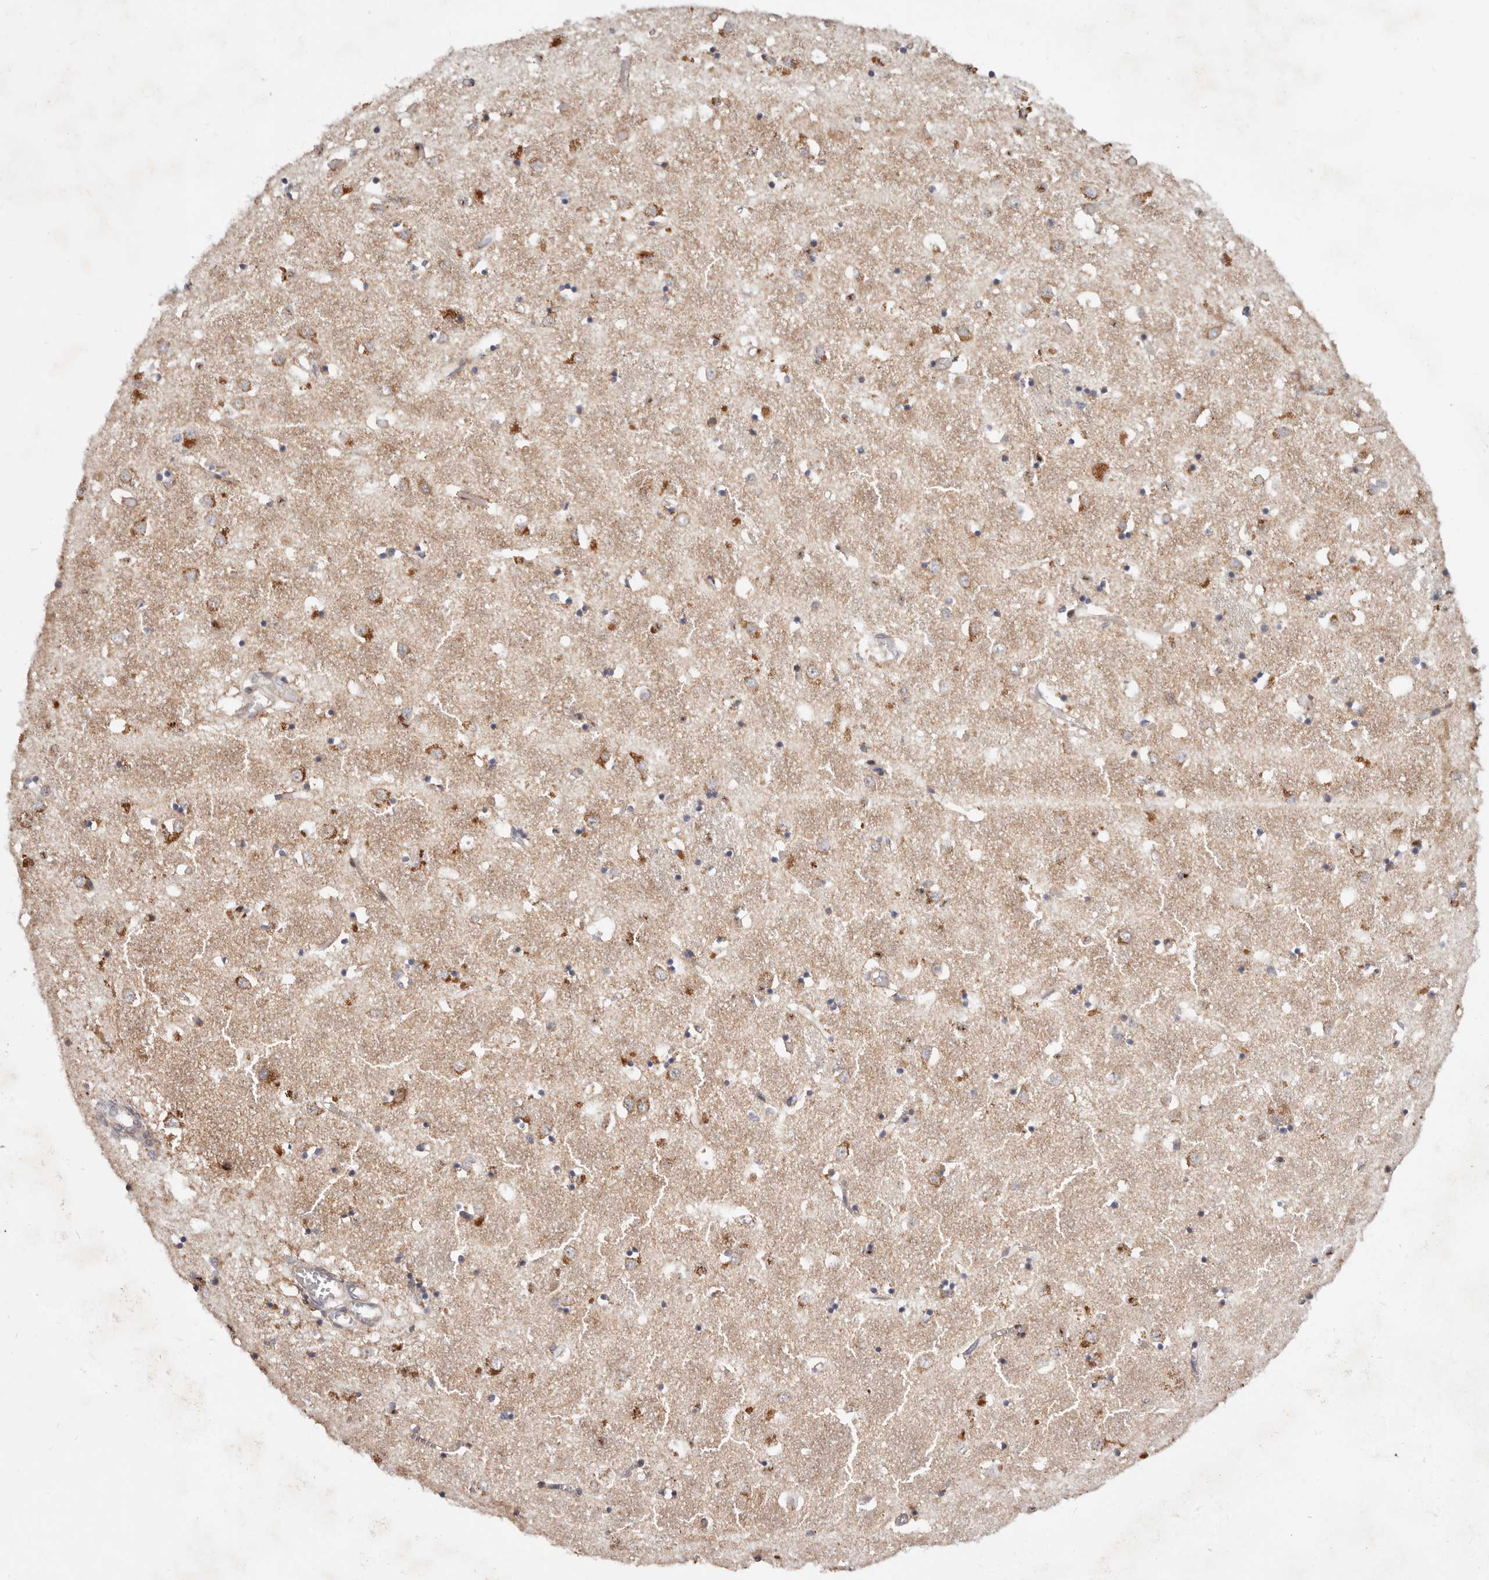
{"staining": {"intensity": "moderate", "quantity": "<25%", "location": "cytoplasmic/membranous"}, "tissue": "caudate", "cell_type": "Glial cells", "image_type": "normal", "snomed": [{"axis": "morphology", "description": "Normal tissue, NOS"}, {"axis": "topography", "description": "Lateral ventricle wall"}], "caption": "Immunohistochemical staining of benign human caudate reveals moderate cytoplasmic/membranous protein positivity in approximately <25% of glial cells. (IHC, brightfield microscopy, high magnification).", "gene": "USP33", "patient": {"sex": "male", "age": 70}}